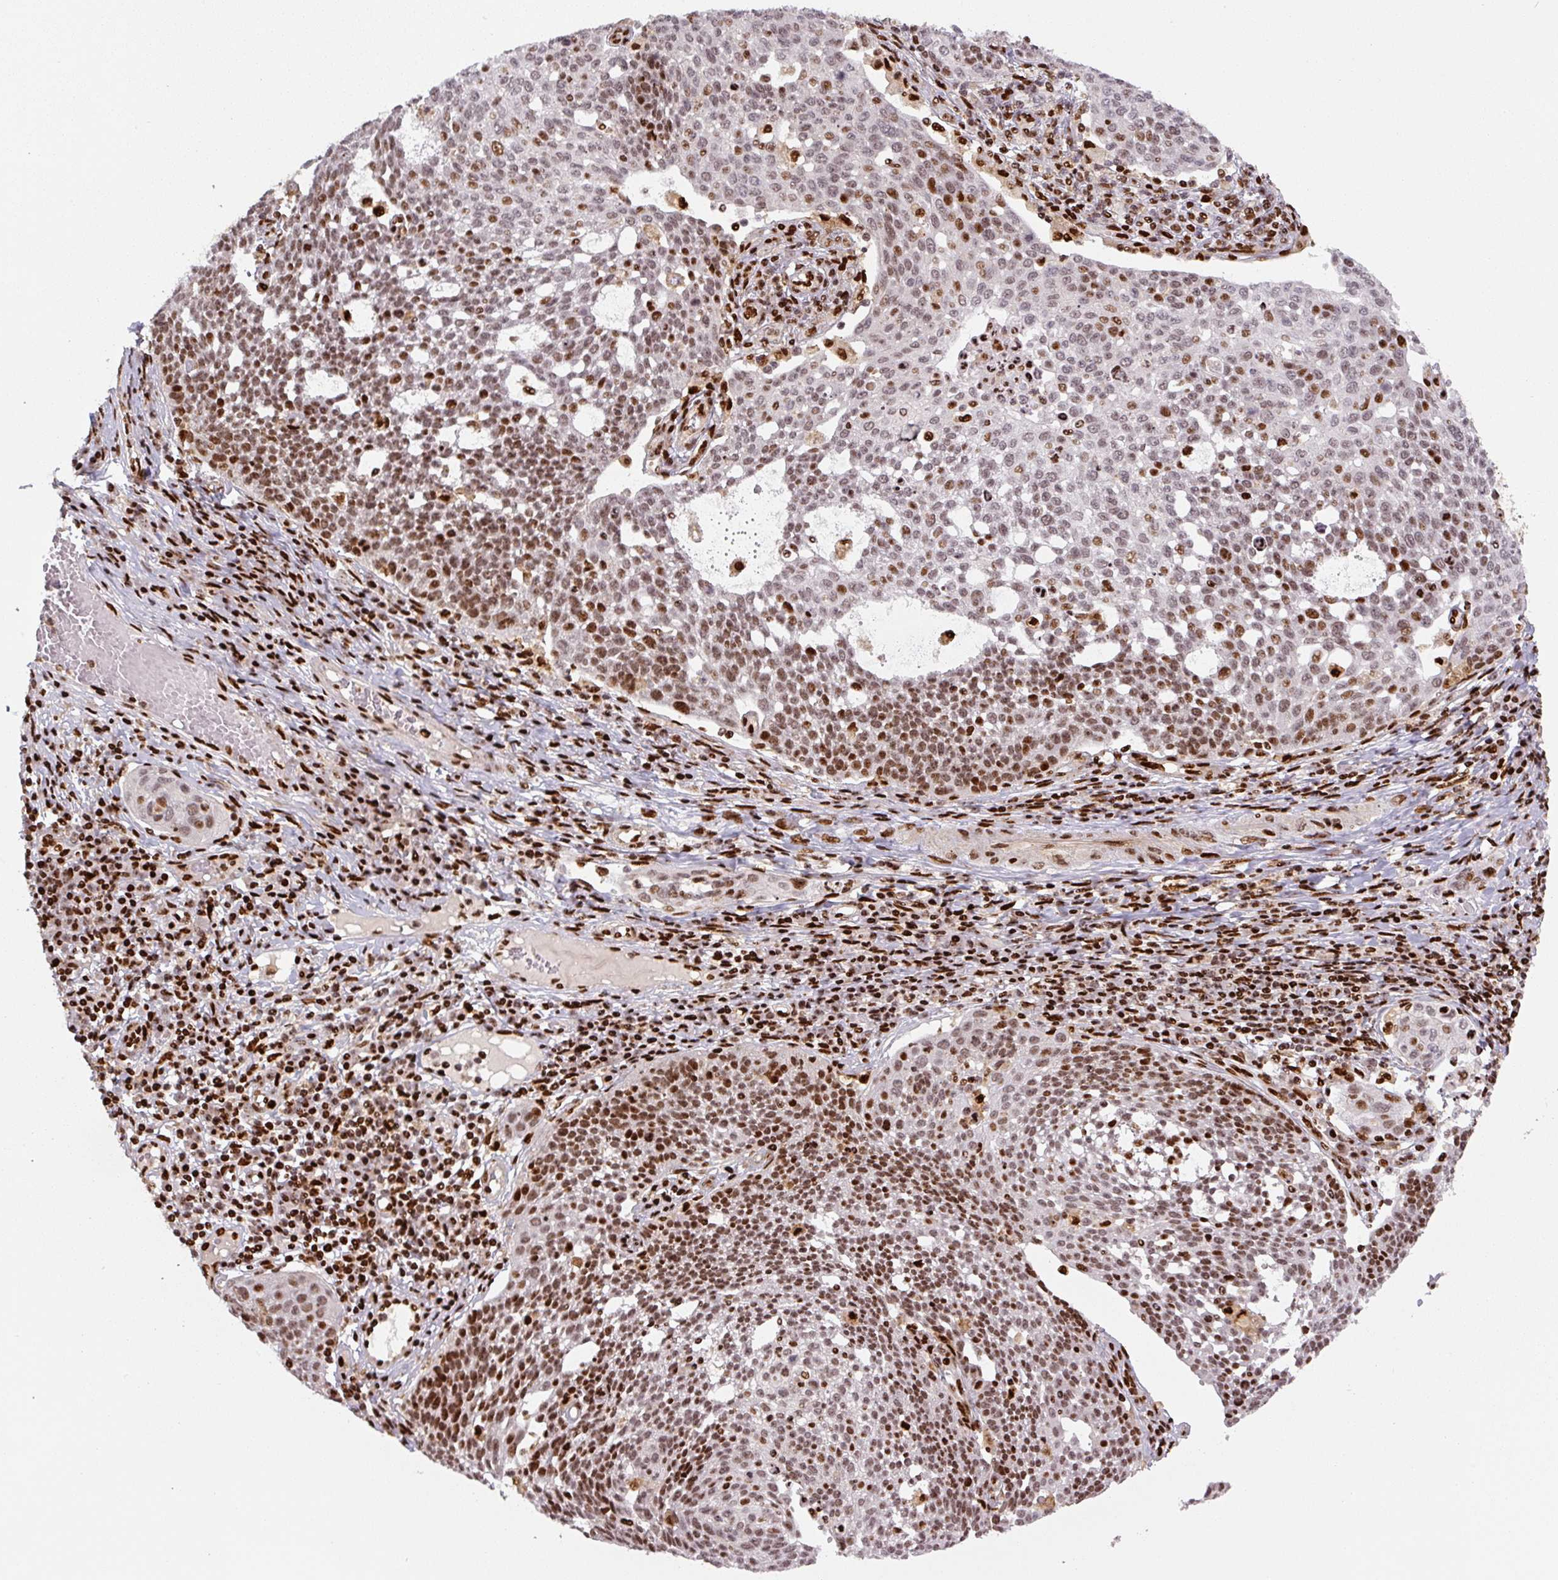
{"staining": {"intensity": "moderate", "quantity": ">75%", "location": "nuclear"}, "tissue": "cervical cancer", "cell_type": "Tumor cells", "image_type": "cancer", "snomed": [{"axis": "morphology", "description": "Squamous cell carcinoma, NOS"}, {"axis": "topography", "description": "Cervix"}], "caption": "Cervical cancer was stained to show a protein in brown. There is medium levels of moderate nuclear expression in approximately >75% of tumor cells.", "gene": "PYDC2", "patient": {"sex": "female", "age": 34}}